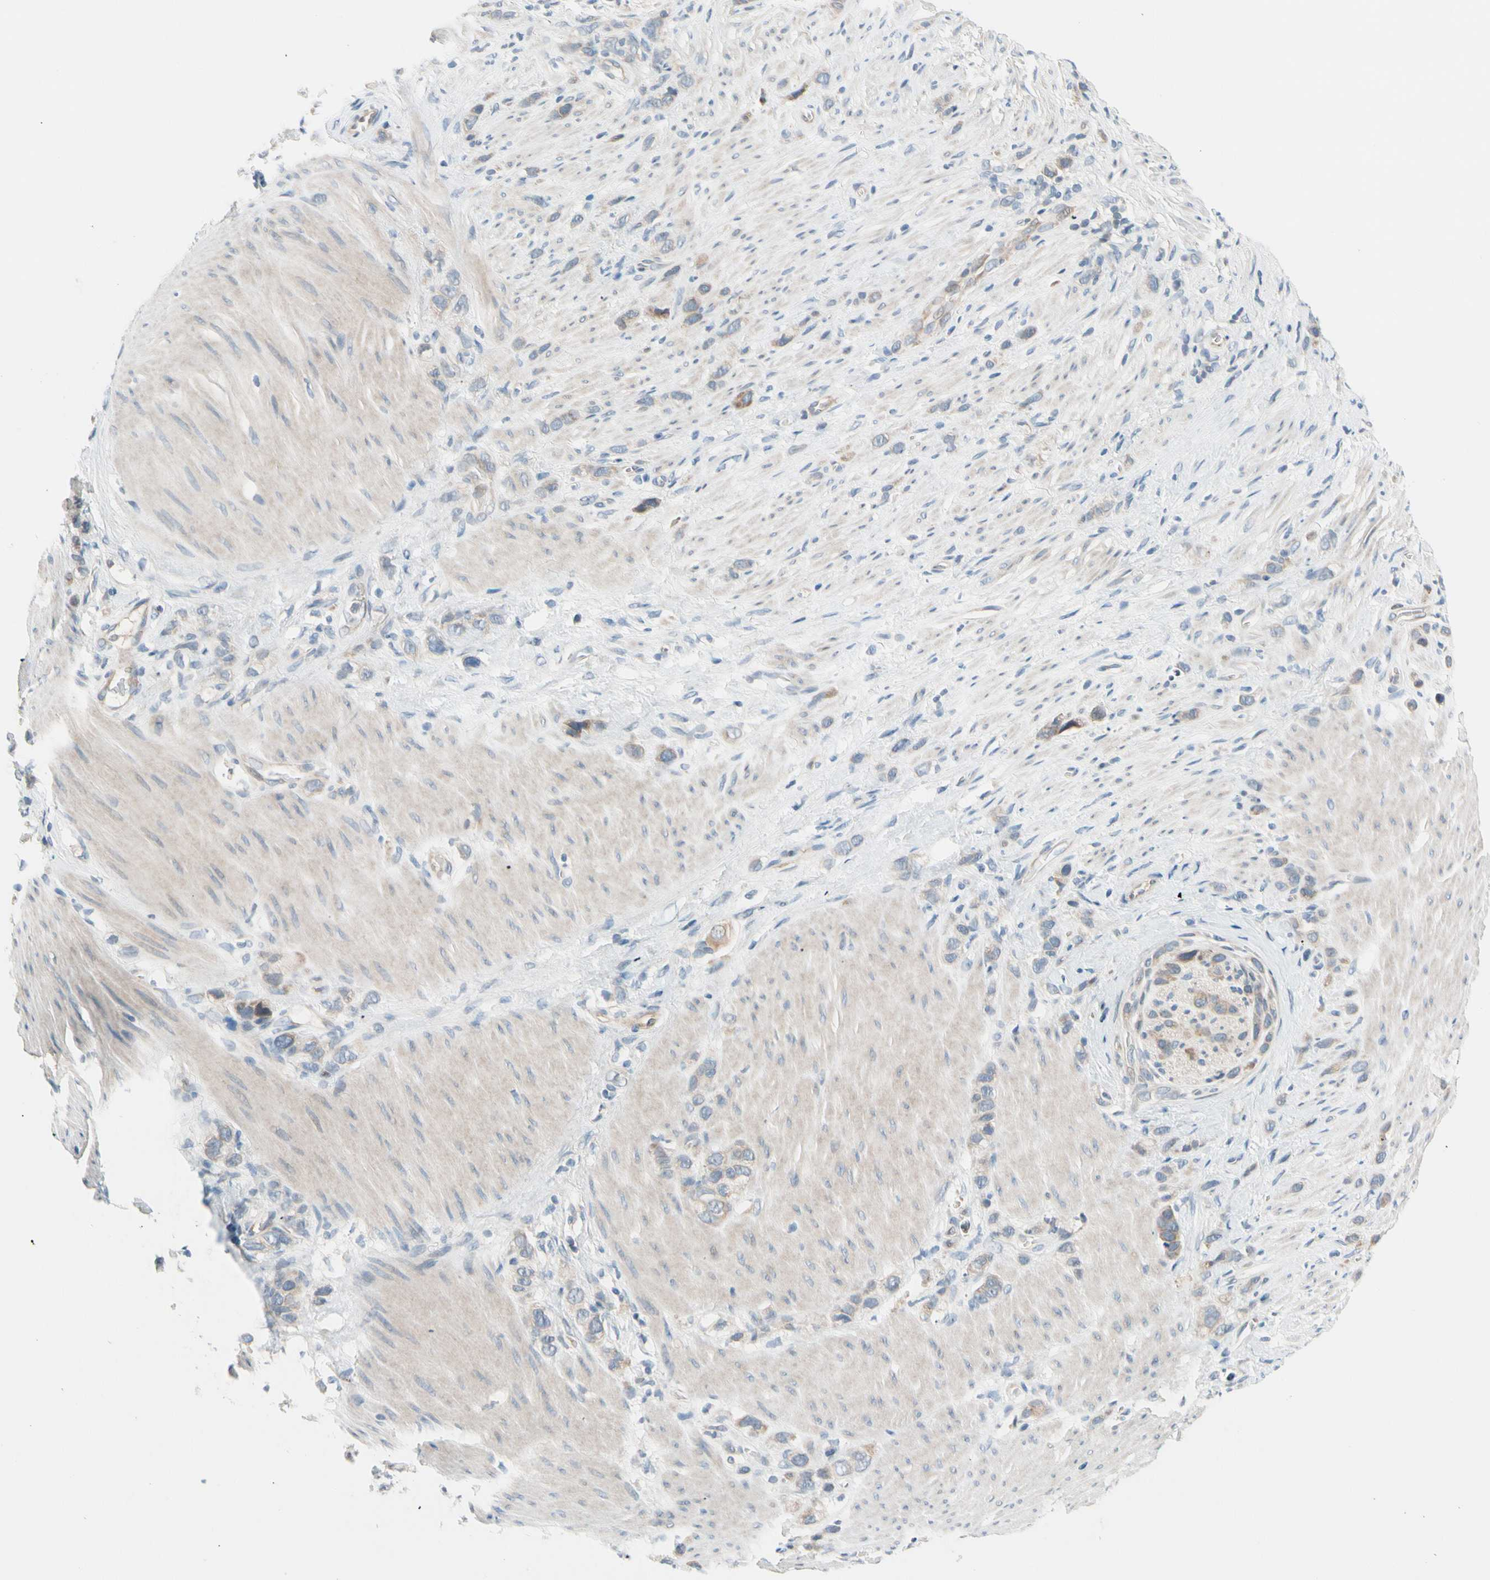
{"staining": {"intensity": "moderate", "quantity": ">75%", "location": "cytoplasmic/membranous"}, "tissue": "stomach cancer", "cell_type": "Tumor cells", "image_type": "cancer", "snomed": [{"axis": "morphology", "description": "Normal tissue, NOS"}, {"axis": "morphology", "description": "Adenocarcinoma, NOS"}, {"axis": "morphology", "description": "Adenocarcinoma, High grade"}, {"axis": "topography", "description": "Stomach, upper"}, {"axis": "topography", "description": "Stomach"}], "caption": "A high-resolution histopathology image shows immunohistochemistry (IHC) staining of stomach cancer (adenocarcinoma), which shows moderate cytoplasmic/membranous expression in approximately >75% of tumor cells.", "gene": "CFAP36", "patient": {"sex": "female", "age": 65}}